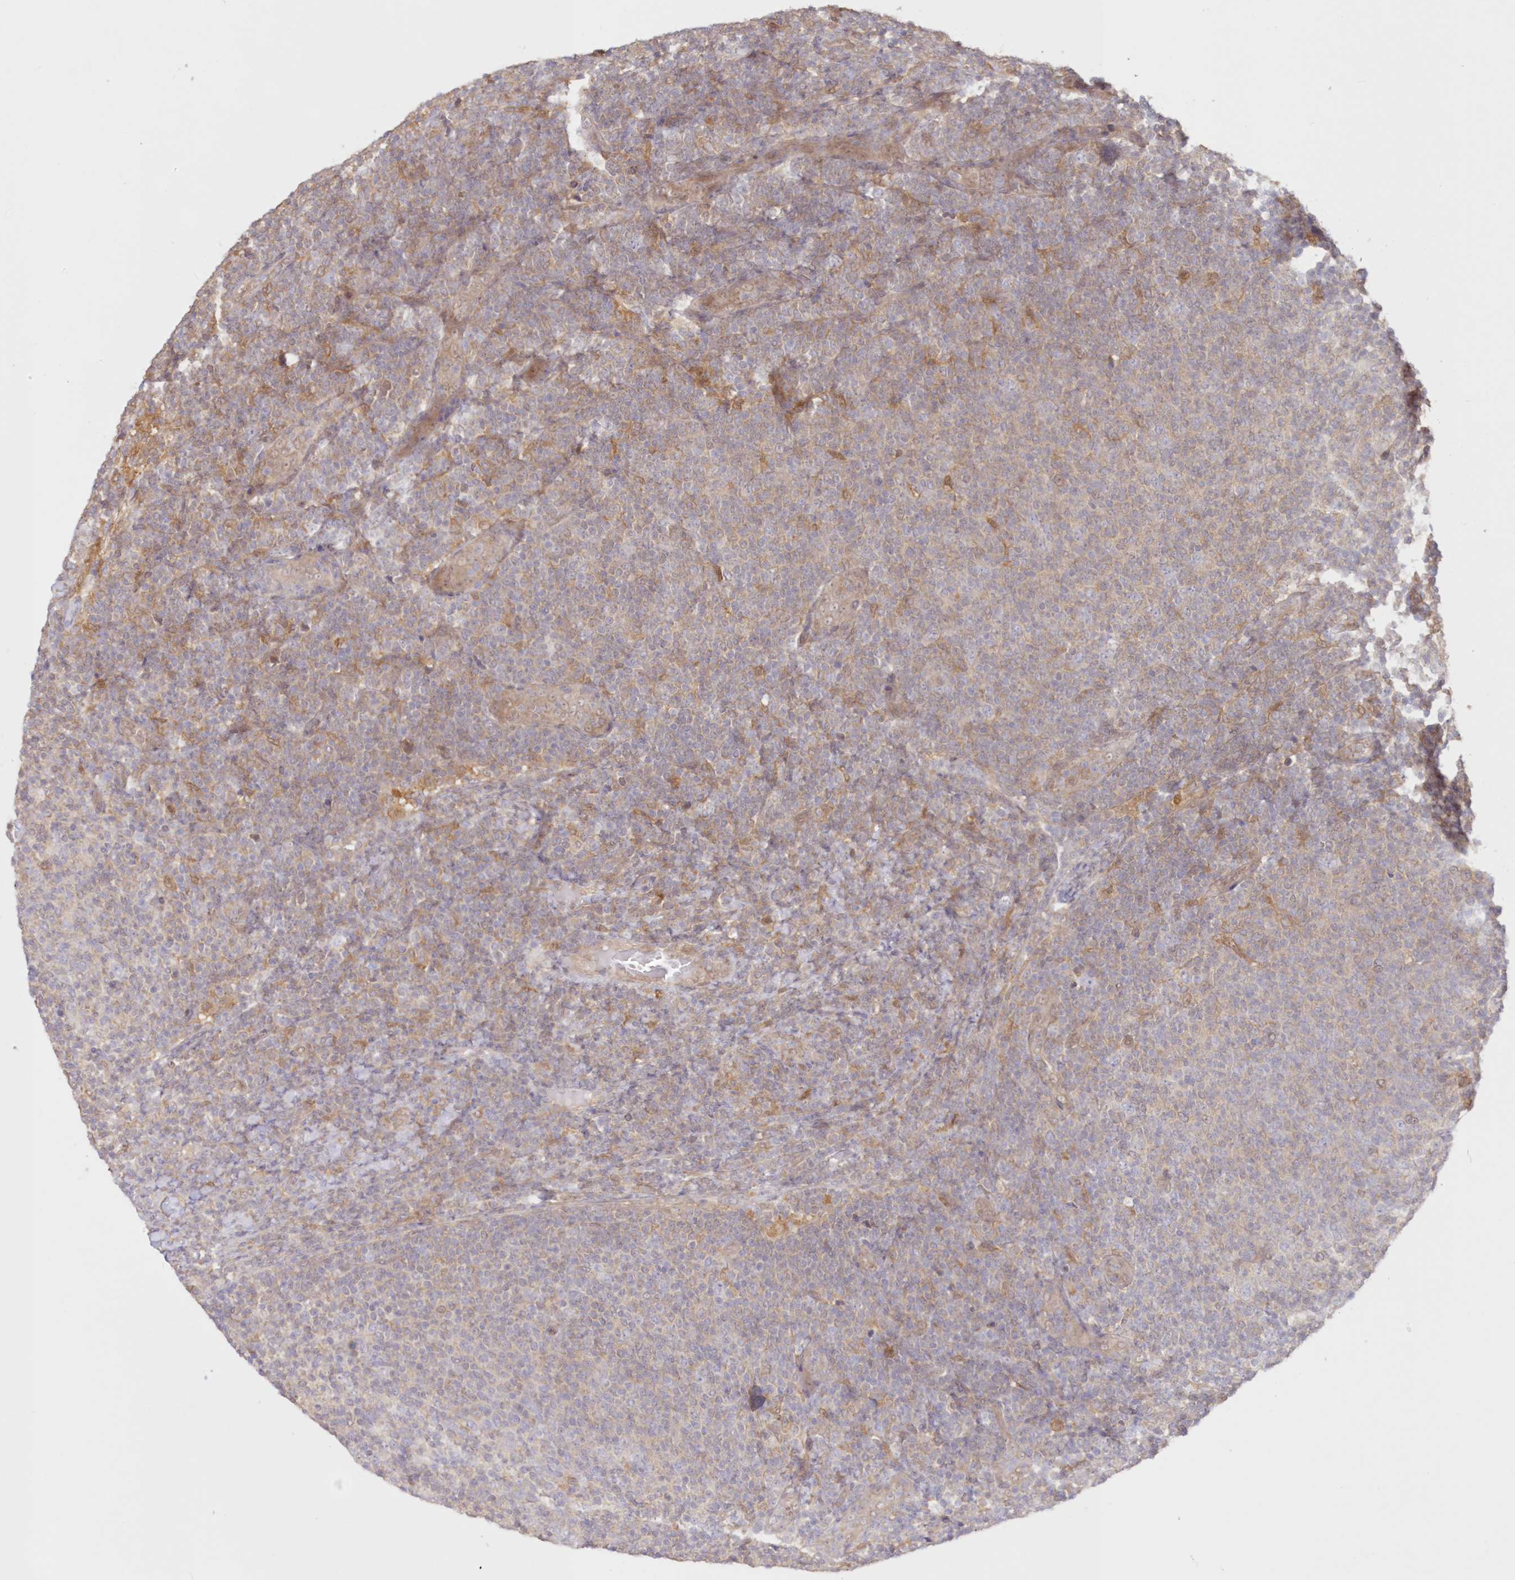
{"staining": {"intensity": "weak", "quantity": "25%-75%", "location": "cytoplasmic/membranous"}, "tissue": "lymphoma", "cell_type": "Tumor cells", "image_type": "cancer", "snomed": [{"axis": "morphology", "description": "Malignant lymphoma, non-Hodgkin's type, Low grade"}, {"axis": "topography", "description": "Lymph node"}], "caption": "A brown stain shows weak cytoplasmic/membranous staining of a protein in low-grade malignant lymphoma, non-Hodgkin's type tumor cells.", "gene": "RNPEP", "patient": {"sex": "male", "age": 66}}